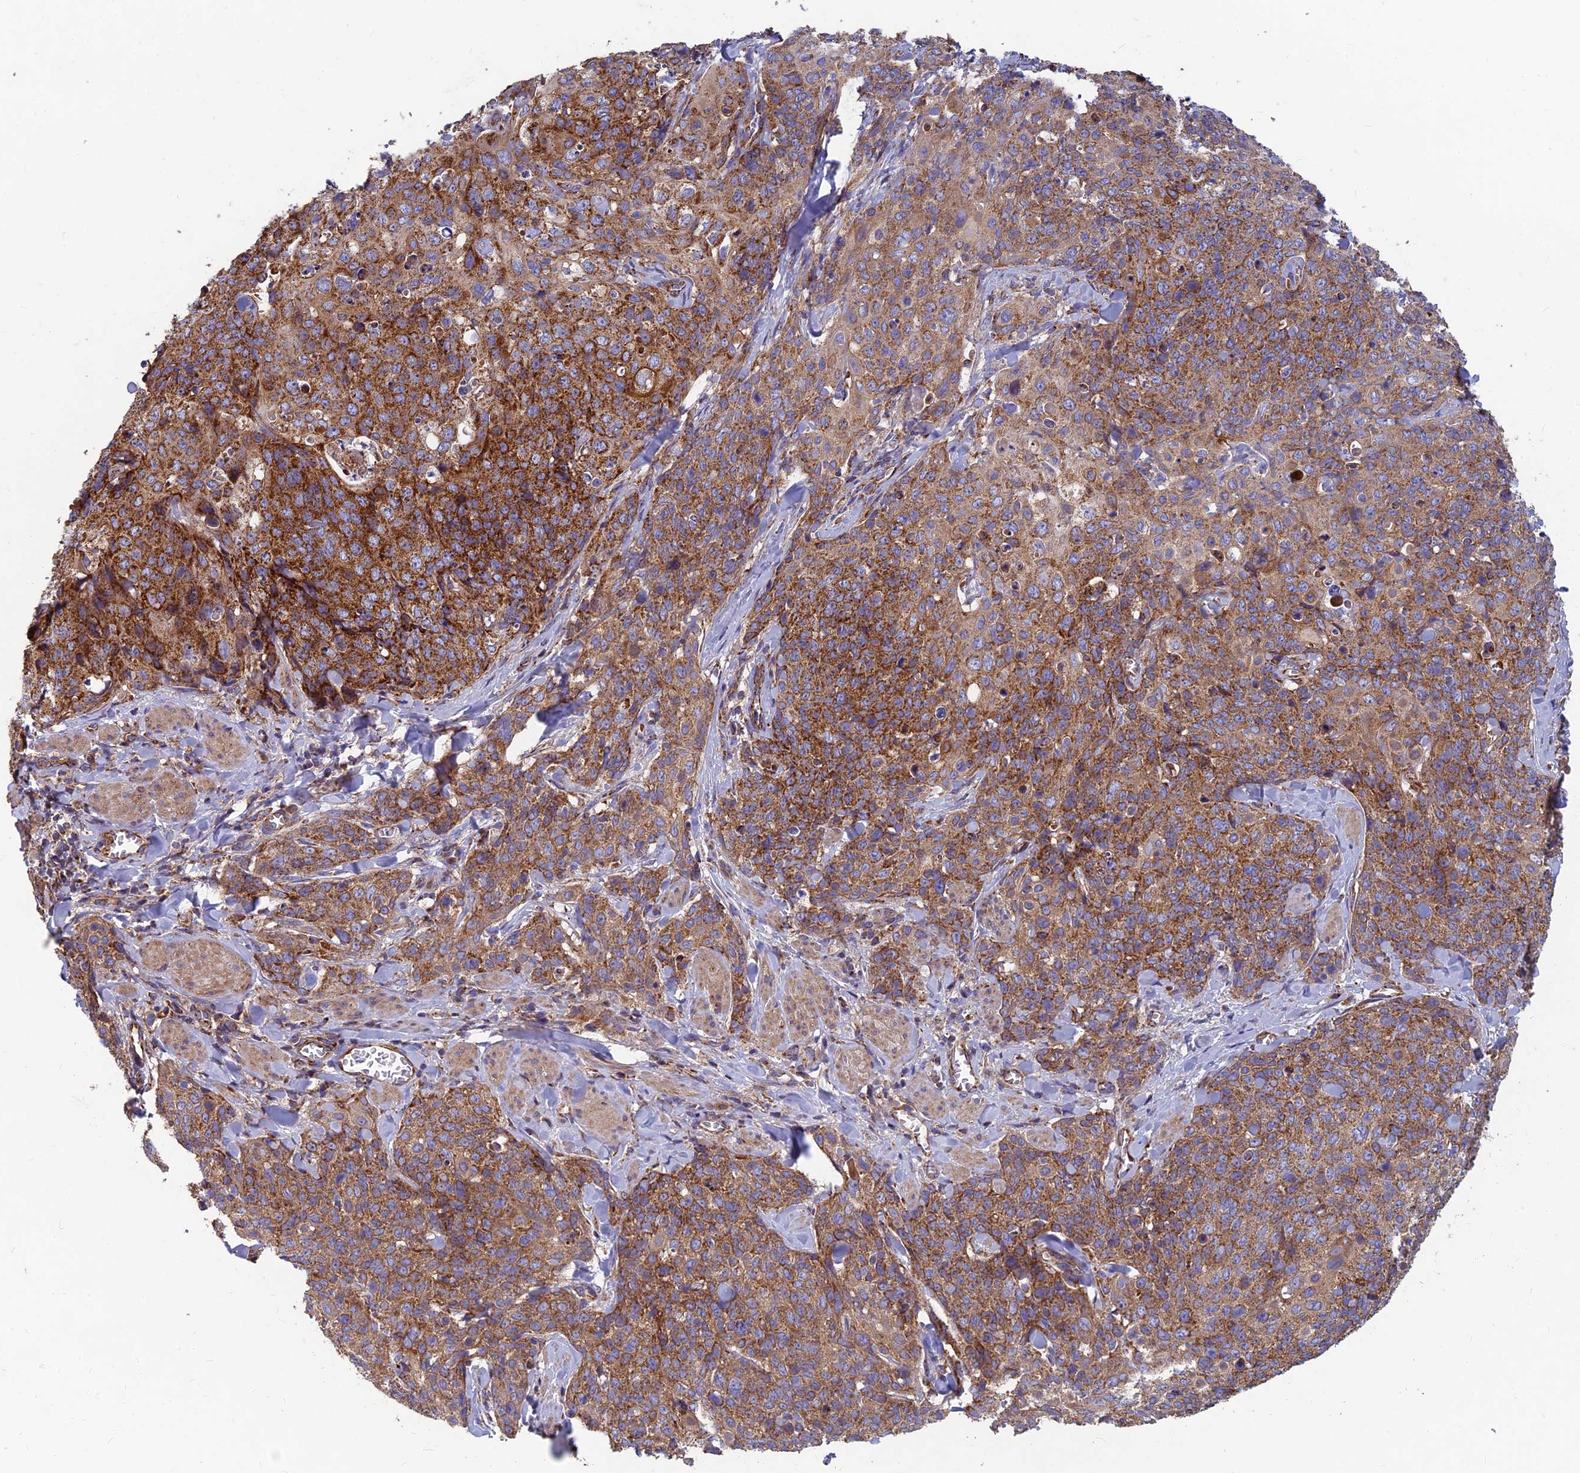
{"staining": {"intensity": "strong", "quantity": ">75%", "location": "cytoplasmic/membranous"}, "tissue": "skin cancer", "cell_type": "Tumor cells", "image_type": "cancer", "snomed": [{"axis": "morphology", "description": "Squamous cell carcinoma, NOS"}, {"axis": "topography", "description": "Skin"}, {"axis": "topography", "description": "Vulva"}], "caption": "Protein expression analysis of squamous cell carcinoma (skin) displays strong cytoplasmic/membranous expression in approximately >75% of tumor cells.", "gene": "MRPS9", "patient": {"sex": "female", "age": 85}}